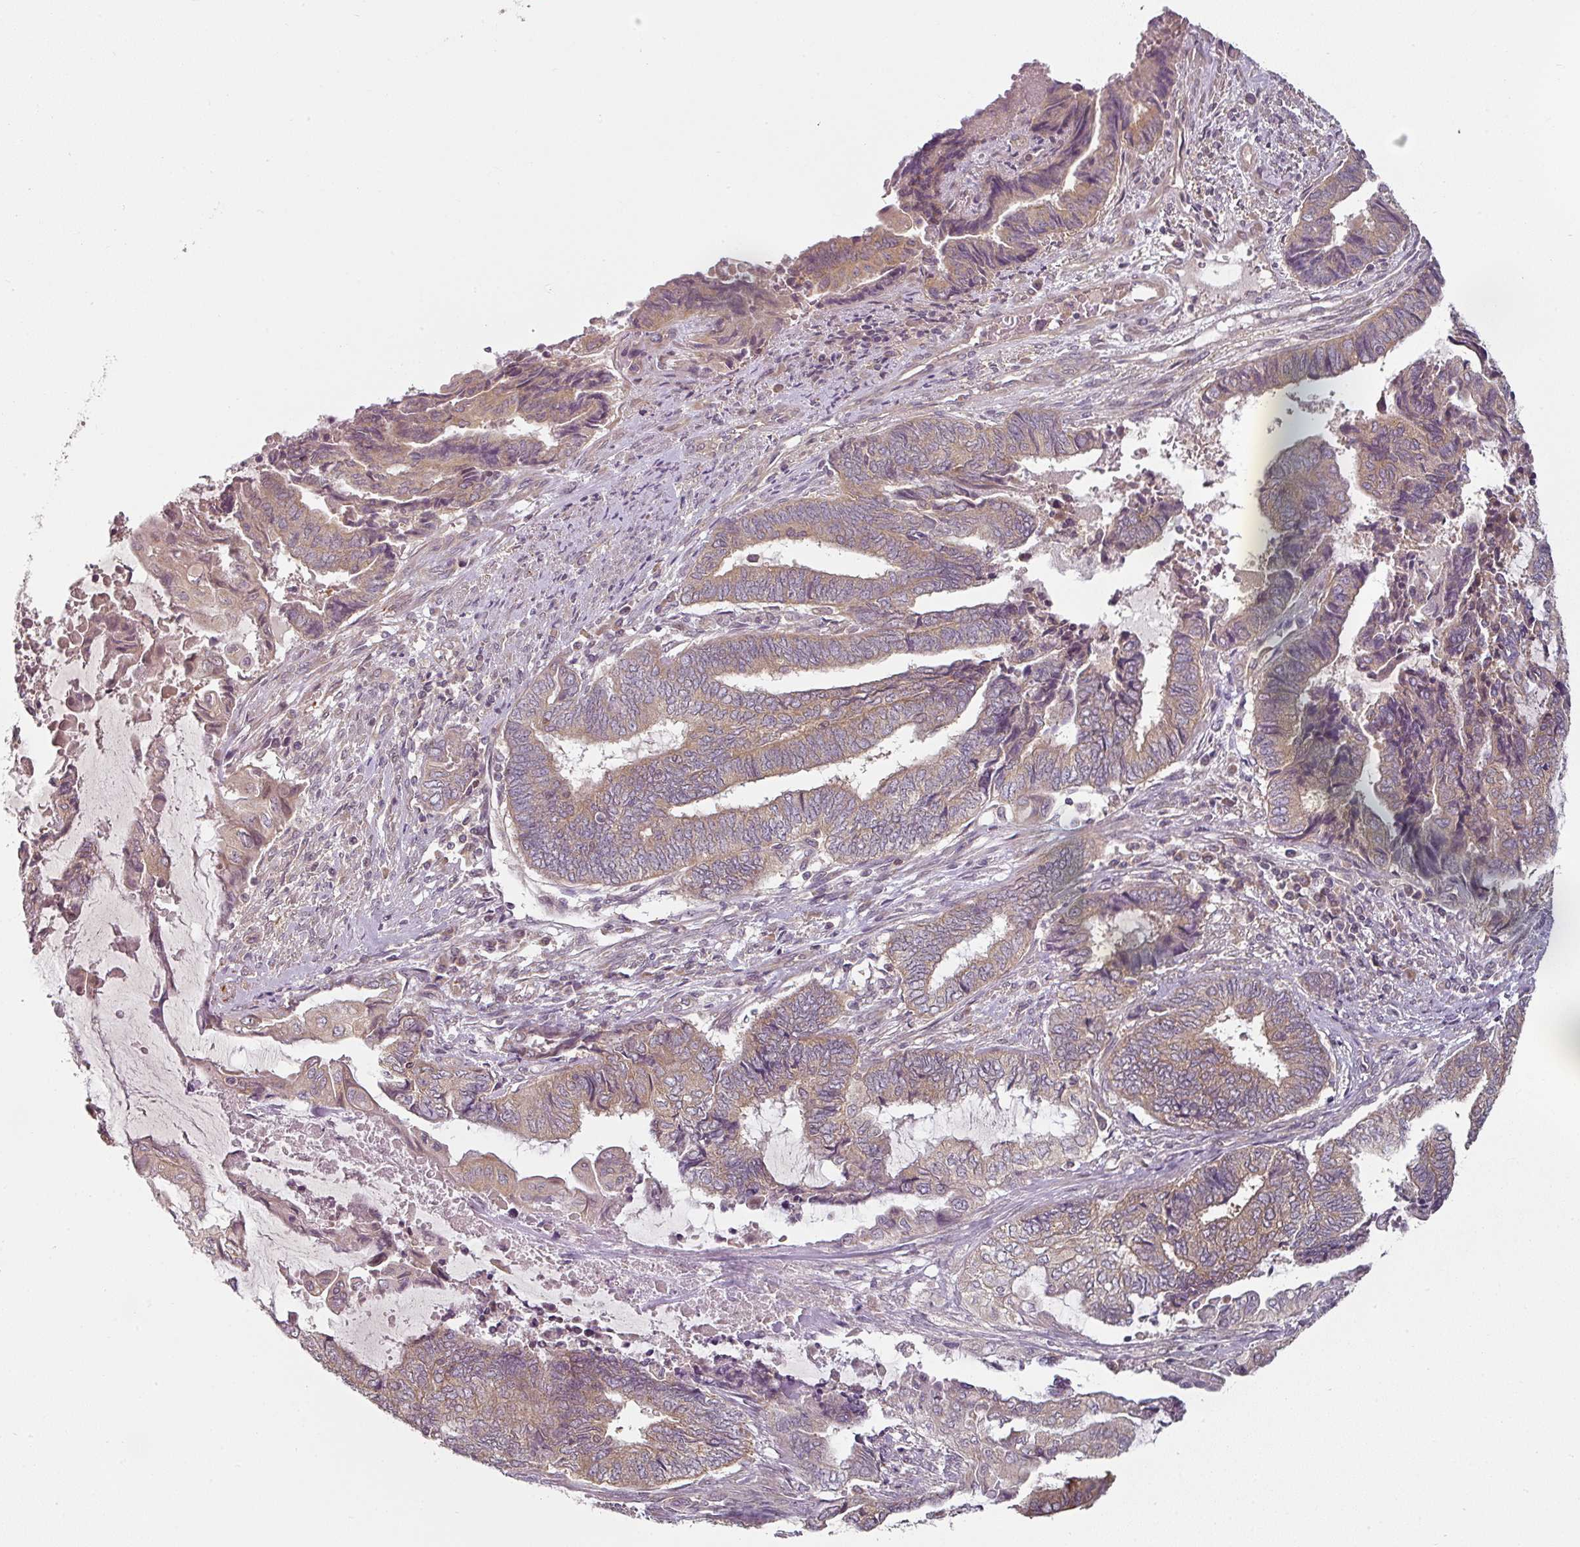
{"staining": {"intensity": "weak", "quantity": ">75%", "location": "cytoplasmic/membranous"}, "tissue": "endometrial cancer", "cell_type": "Tumor cells", "image_type": "cancer", "snomed": [{"axis": "morphology", "description": "Adenocarcinoma, NOS"}, {"axis": "topography", "description": "Uterus"}, {"axis": "topography", "description": "Endometrium"}], "caption": "The histopathology image displays a brown stain indicating the presence of a protein in the cytoplasmic/membranous of tumor cells in endometrial adenocarcinoma.", "gene": "MAP2K2", "patient": {"sex": "female", "age": 70}}